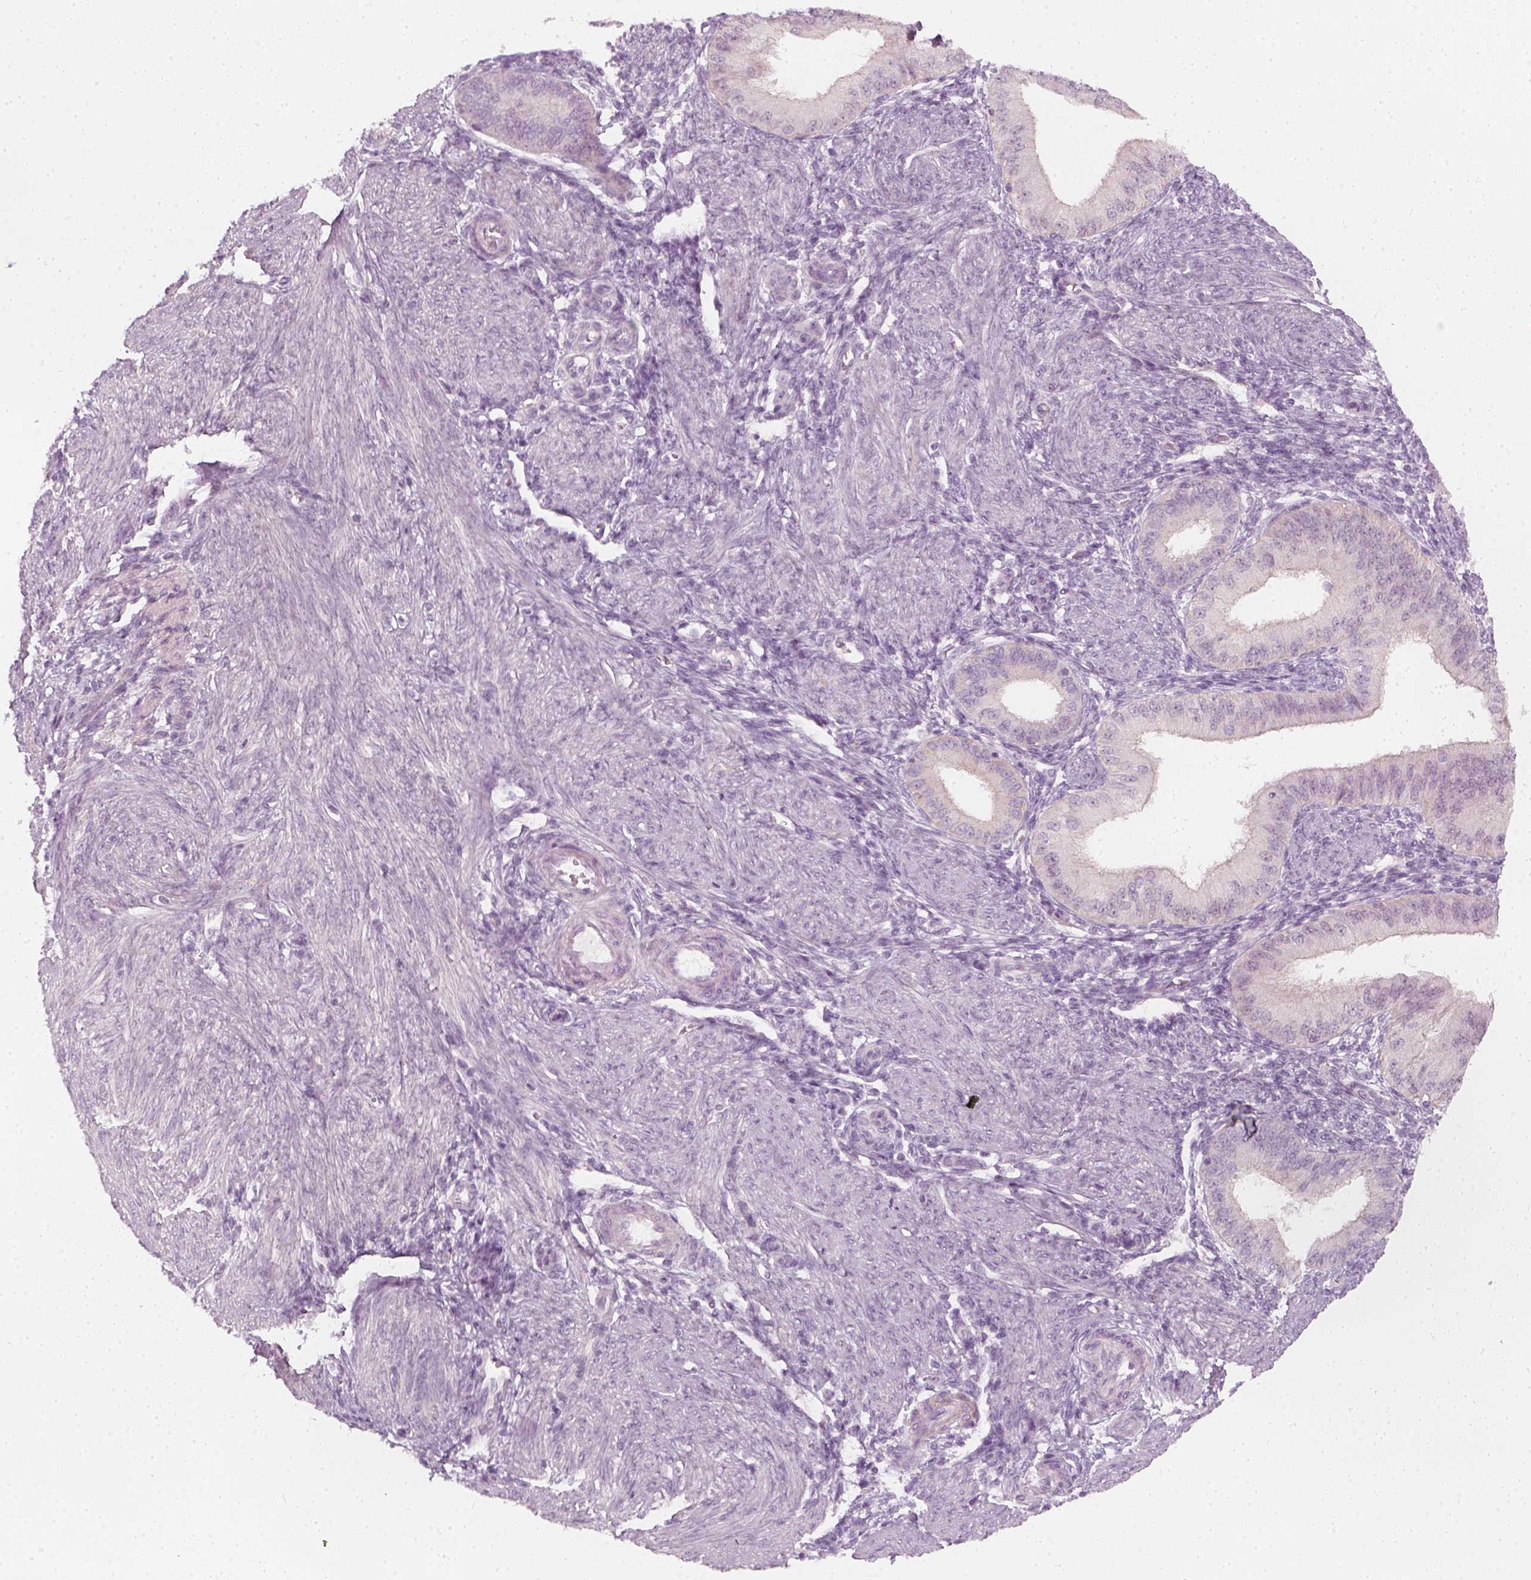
{"staining": {"intensity": "negative", "quantity": "none", "location": "none"}, "tissue": "endometrium", "cell_type": "Cells in endometrial stroma", "image_type": "normal", "snomed": [{"axis": "morphology", "description": "Normal tissue, NOS"}, {"axis": "topography", "description": "Endometrium"}], "caption": "Endometrium stained for a protein using immunohistochemistry (IHC) demonstrates no positivity cells in endometrial stroma.", "gene": "PRAME", "patient": {"sex": "female", "age": 39}}